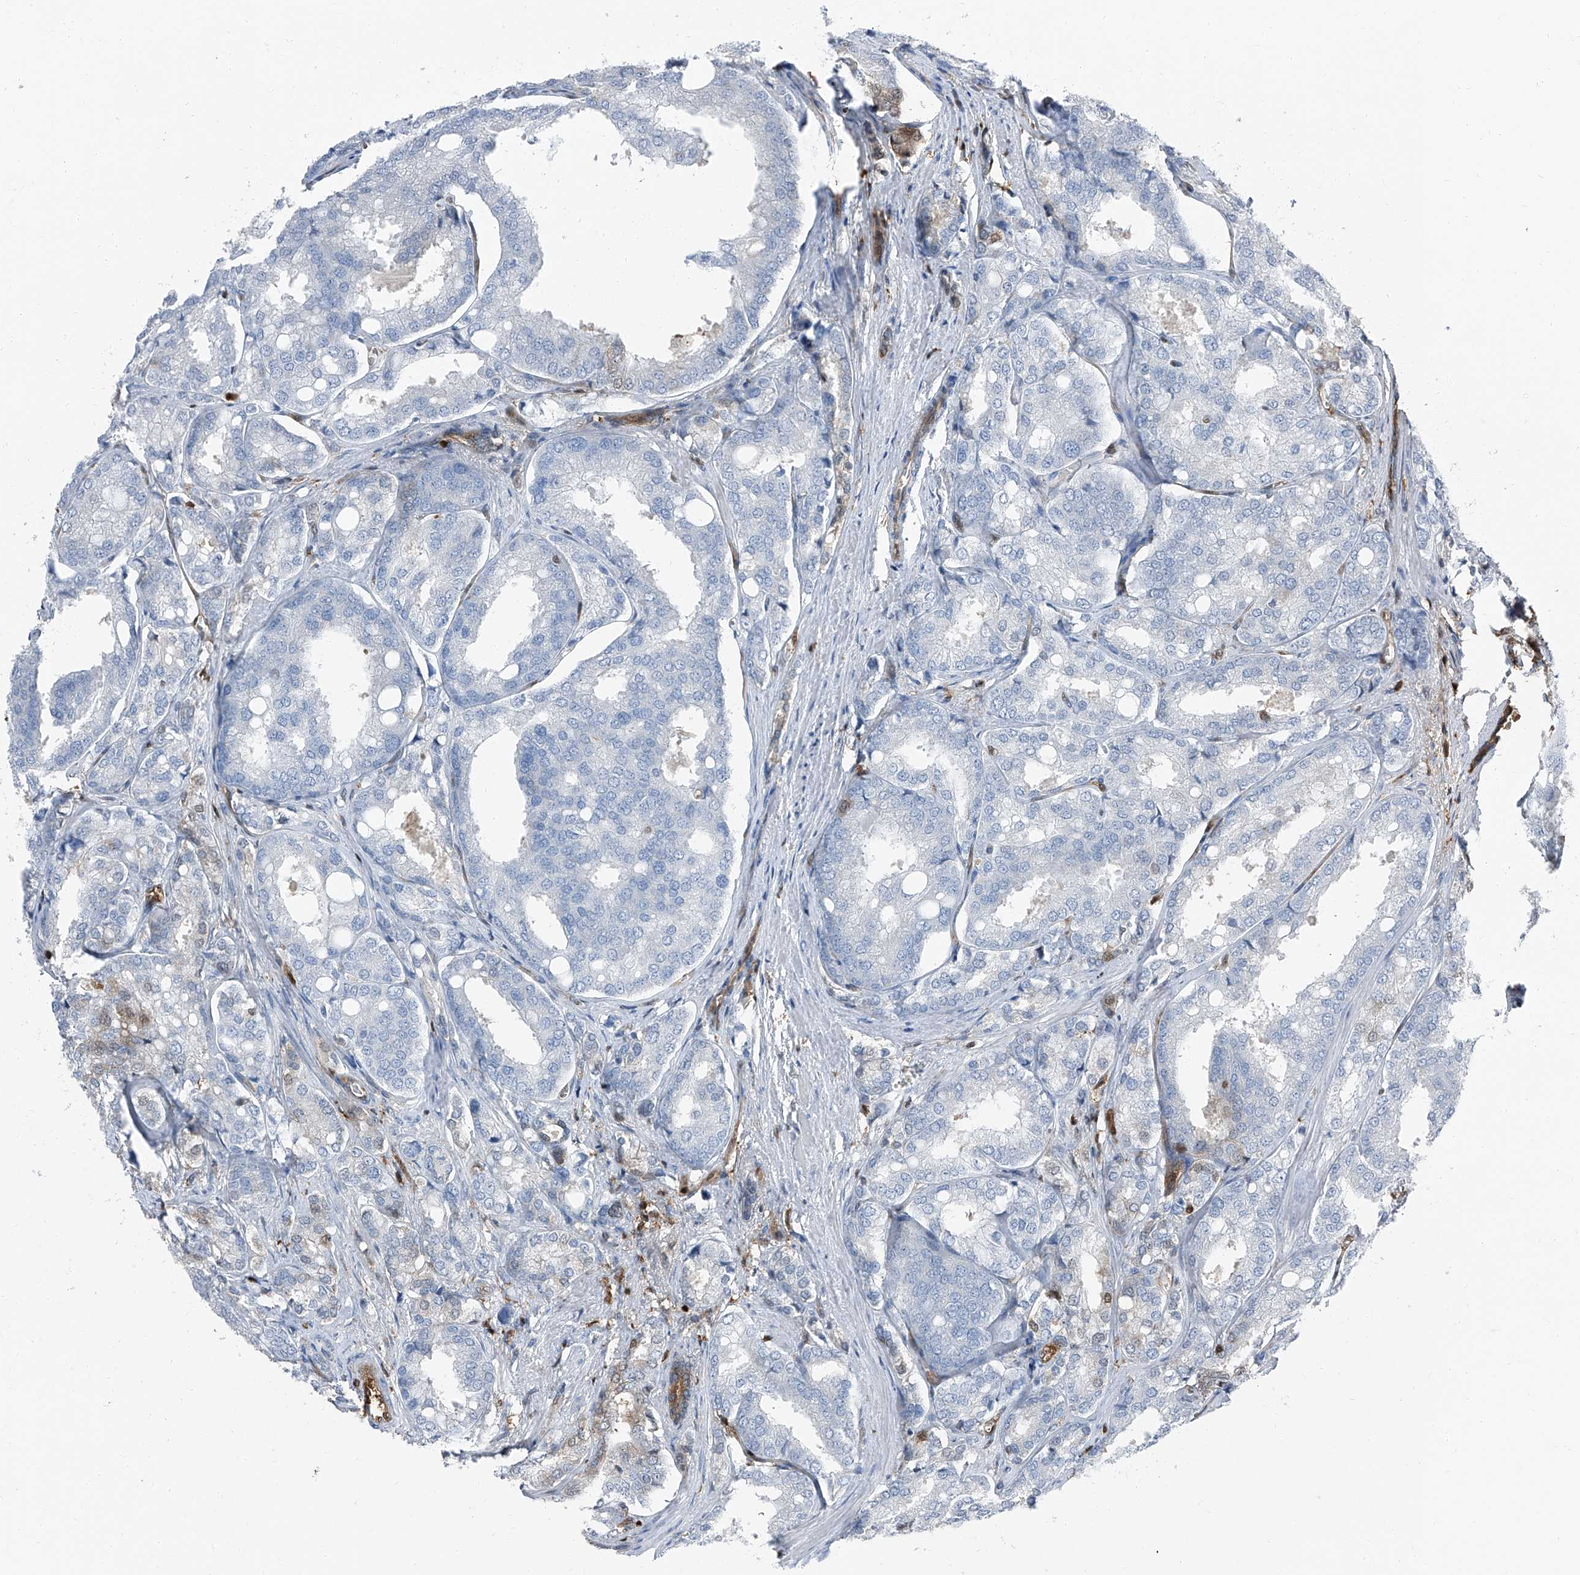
{"staining": {"intensity": "negative", "quantity": "none", "location": "none"}, "tissue": "prostate cancer", "cell_type": "Tumor cells", "image_type": "cancer", "snomed": [{"axis": "morphology", "description": "Adenocarcinoma, High grade"}, {"axis": "topography", "description": "Prostate"}], "caption": "Tumor cells are negative for protein expression in human high-grade adenocarcinoma (prostate).", "gene": "PSMB10", "patient": {"sex": "male", "age": 50}}